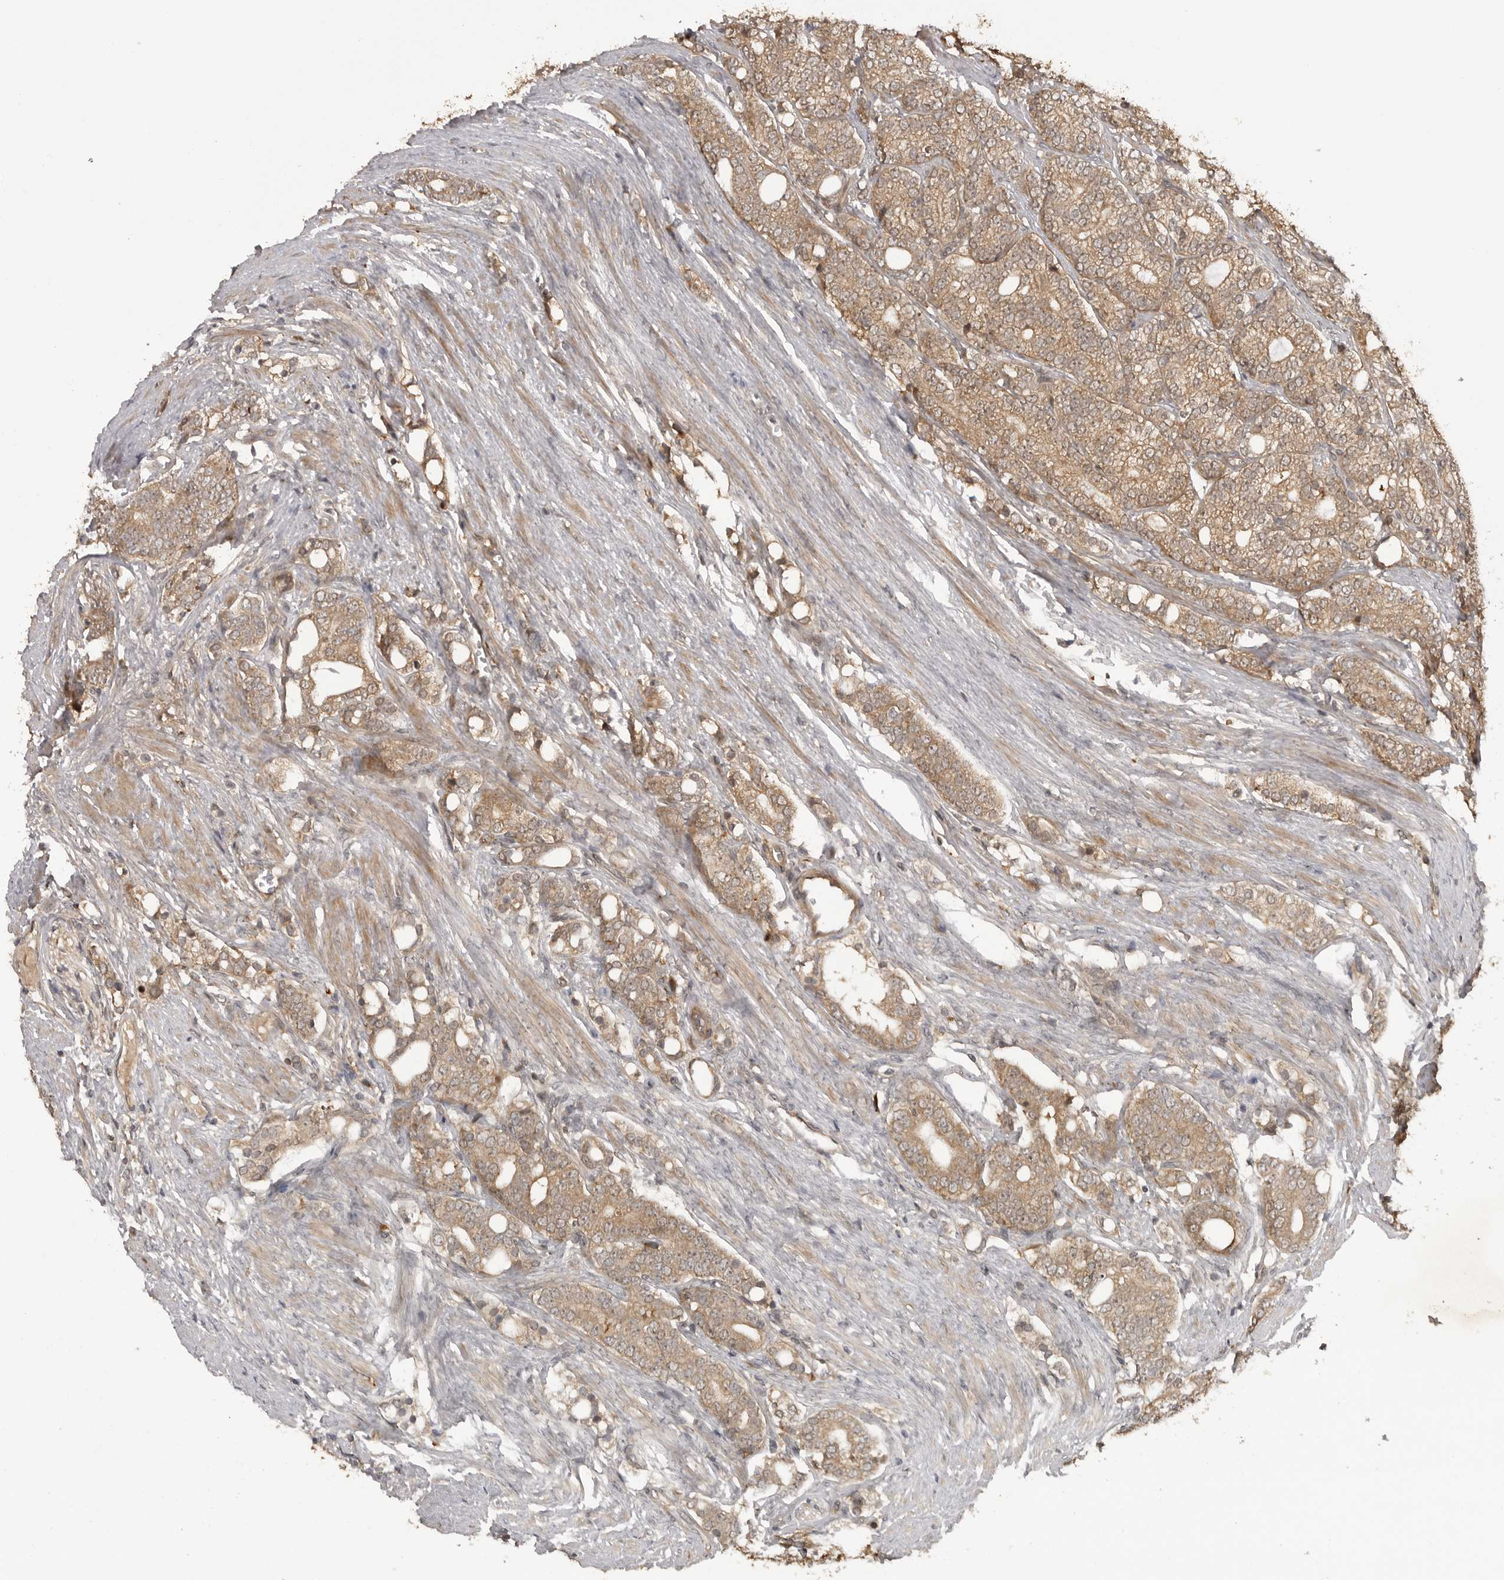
{"staining": {"intensity": "moderate", "quantity": ">75%", "location": "cytoplasmic/membranous"}, "tissue": "prostate cancer", "cell_type": "Tumor cells", "image_type": "cancer", "snomed": [{"axis": "morphology", "description": "Adenocarcinoma, High grade"}, {"axis": "topography", "description": "Prostate"}], "caption": "Moderate cytoplasmic/membranous positivity is appreciated in approximately >75% of tumor cells in high-grade adenocarcinoma (prostate). (DAB (3,3'-diaminobenzidine) IHC, brown staining for protein, blue staining for nuclei).", "gene": "AKAP7", "patient": {"sex": "male", "age": 57}}